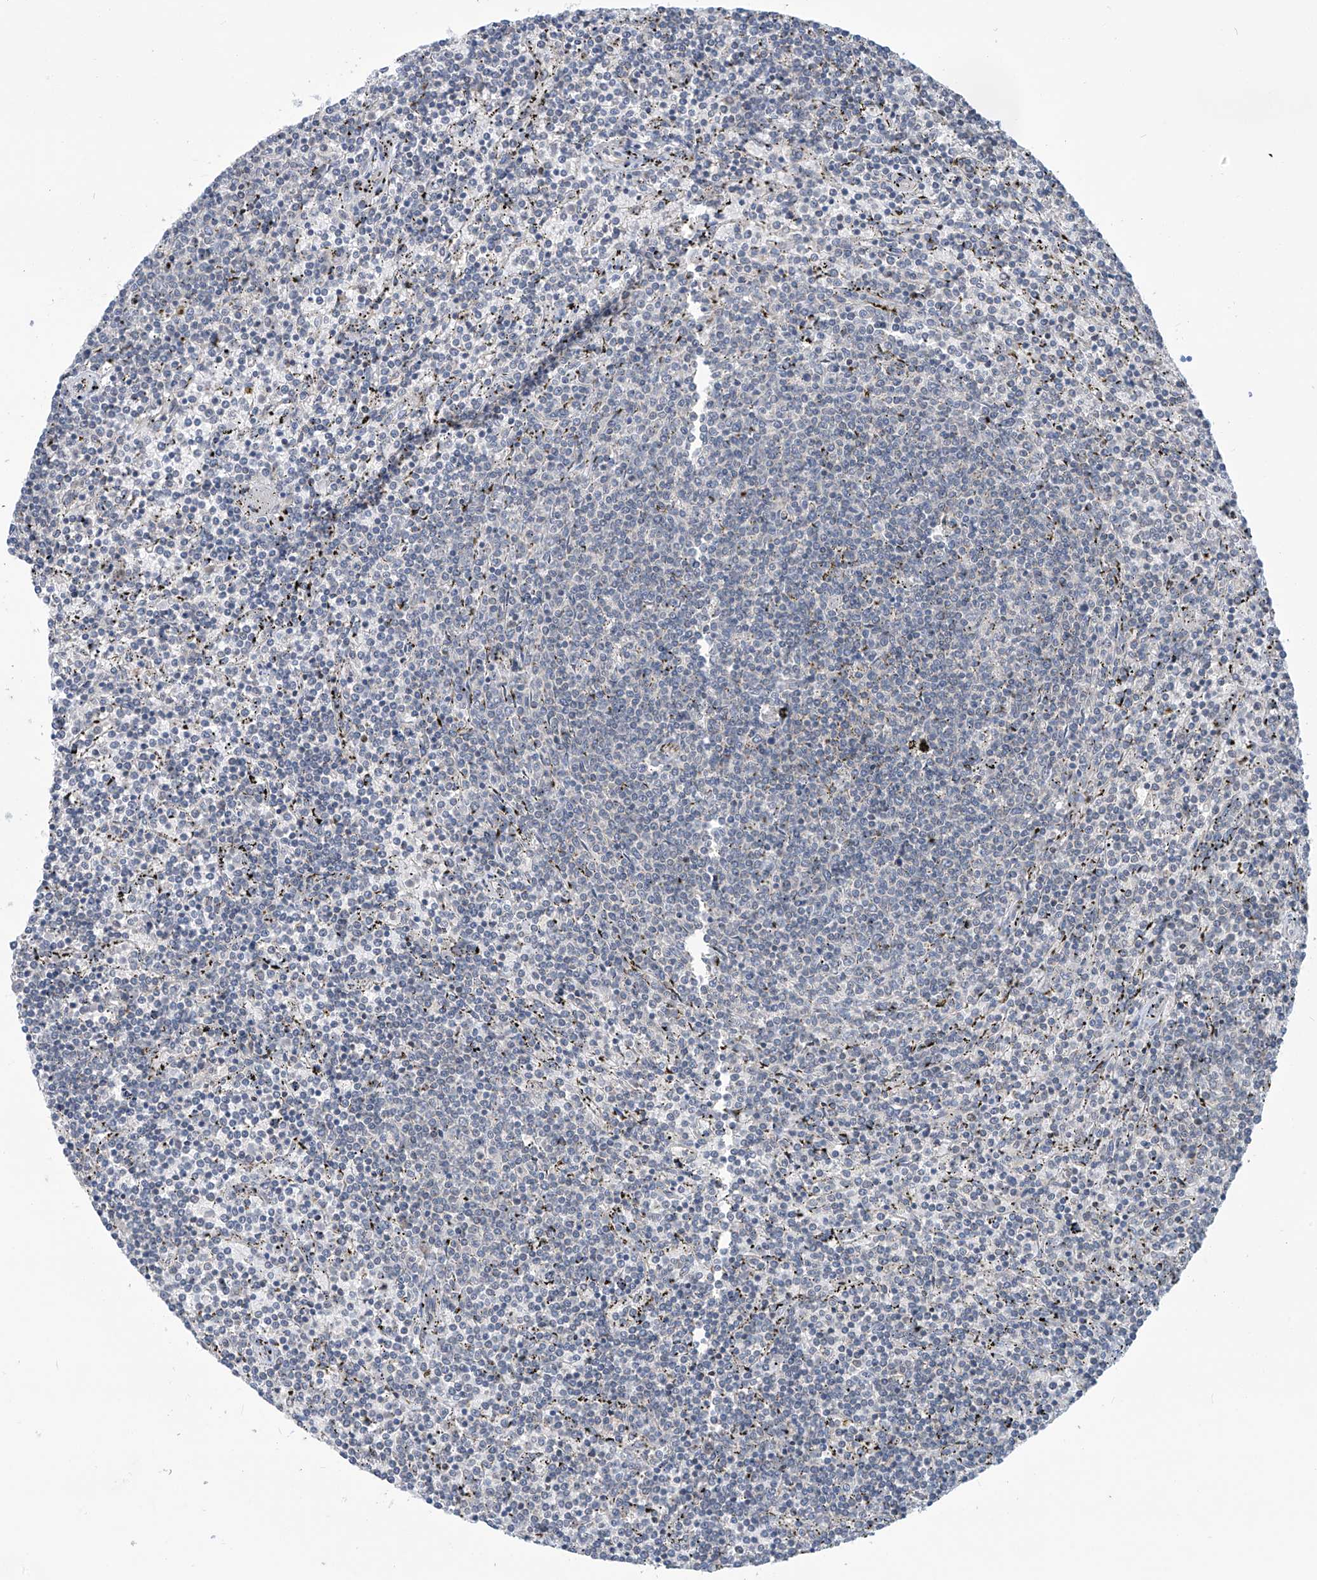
{"staining": {"intensity": "negative", "quantity": "none", "location": "none"}, "tissue": "lymphoma", "cell_type": "Tumor cells", "image_type": "cancer", "snomed": [{"axis": "morphology", "description": "Malignant lymphoma, non-Hodgkin's type, Low grade"}, {"axis": "topography", "description": "Spleen"}], "caption": "Image shows no protein expression in tumor cells of malignant lymphoma, non-Hodgkin's type (low-grade) tissue. The staining is performed using DAB (3,3'-diaminobenzidine) brown chromogen with nuclei counter-stained in using hematoxylin.", "gene": "SCGB1D2", "patient": {"sex": "female", "age": 50}}